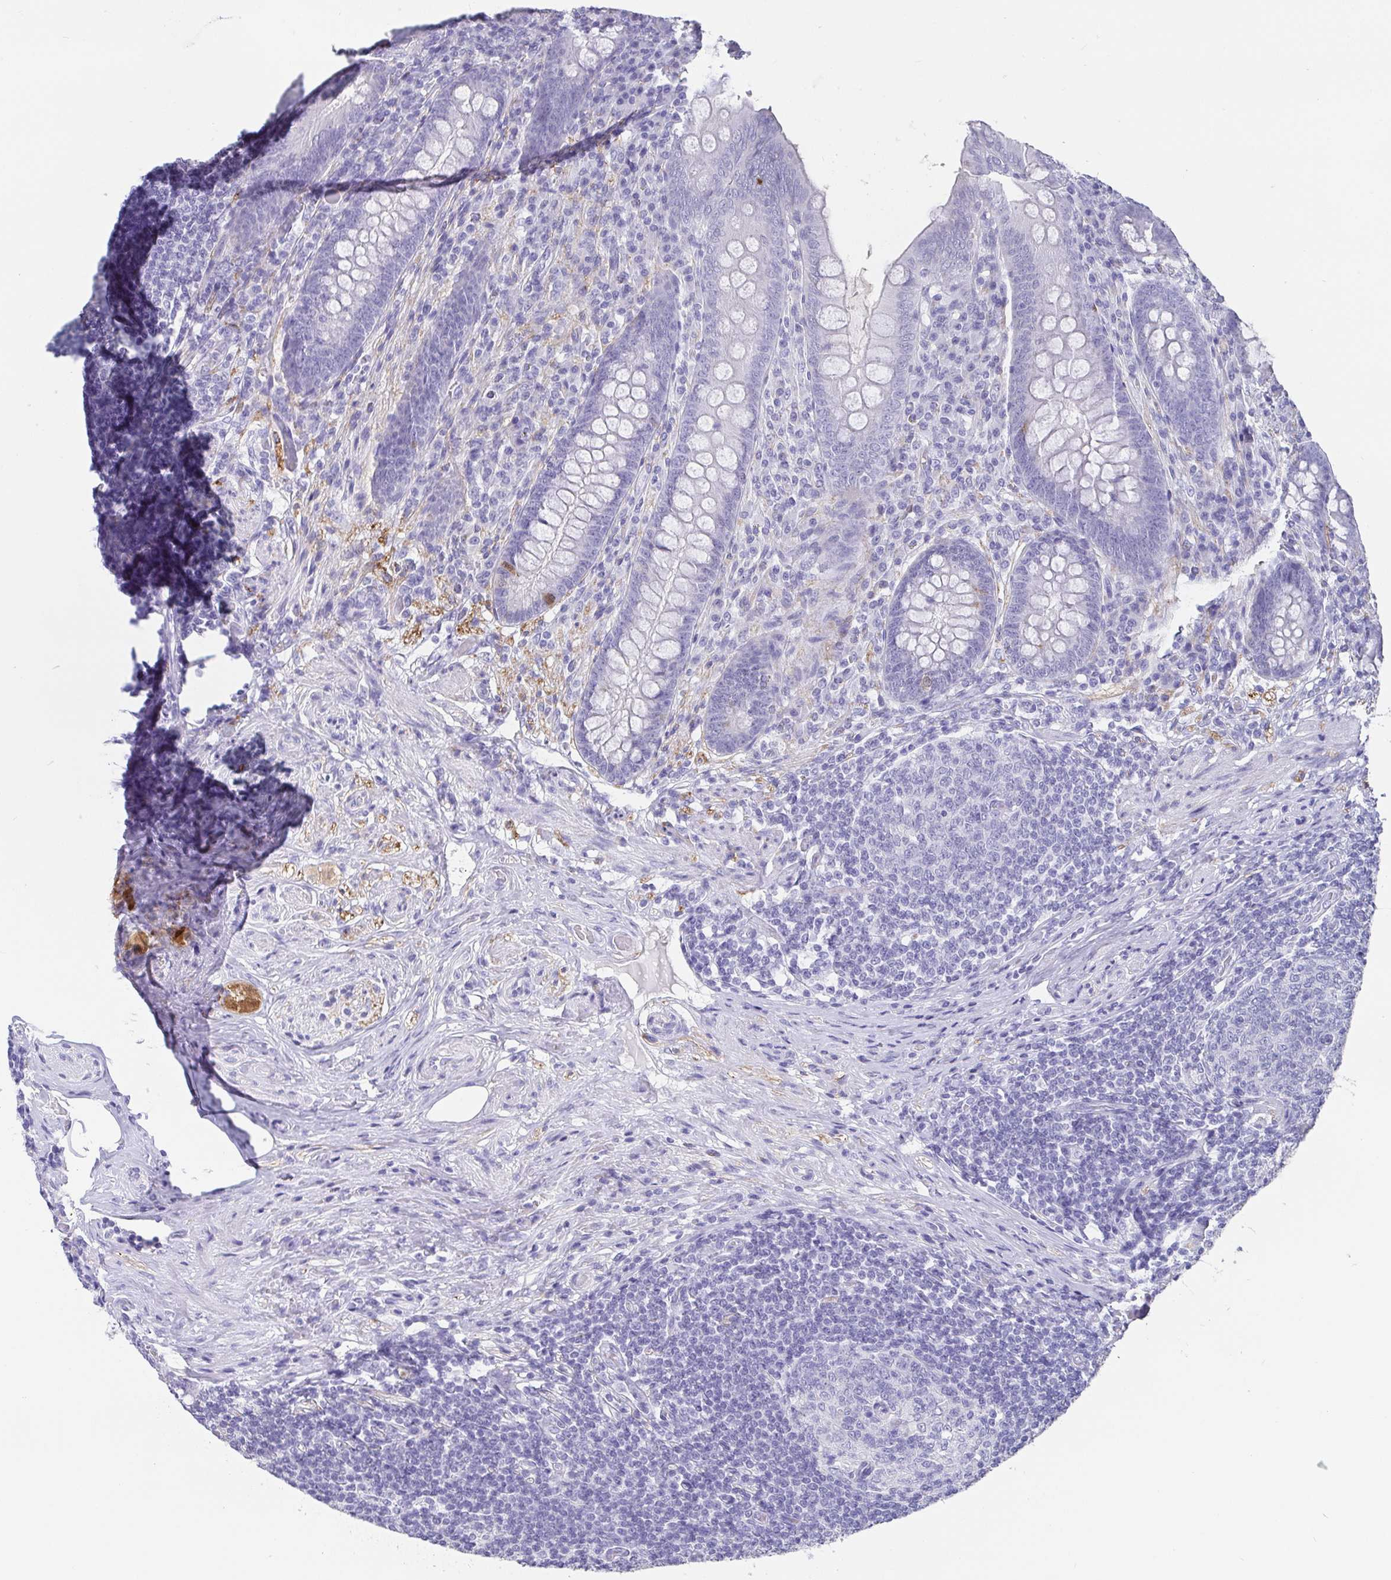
{"staining": {"intensity": "negative", "quantity": "none", "location": "none"}, "tissue": "appendix", "cell_type": "Glandular cells", "image_type": "normal", "snomed": [{"axis": "morphology", "description": "Normal tissue, NOS"}, {"axis": "topography", "description": "Appendix"}], "caption": "This is a histopathology image of IHC staining of benign appendix, which shows no staining in glandular cells.", "gene": "SCGN", "patient": {"sex": "male", "age": 71}}